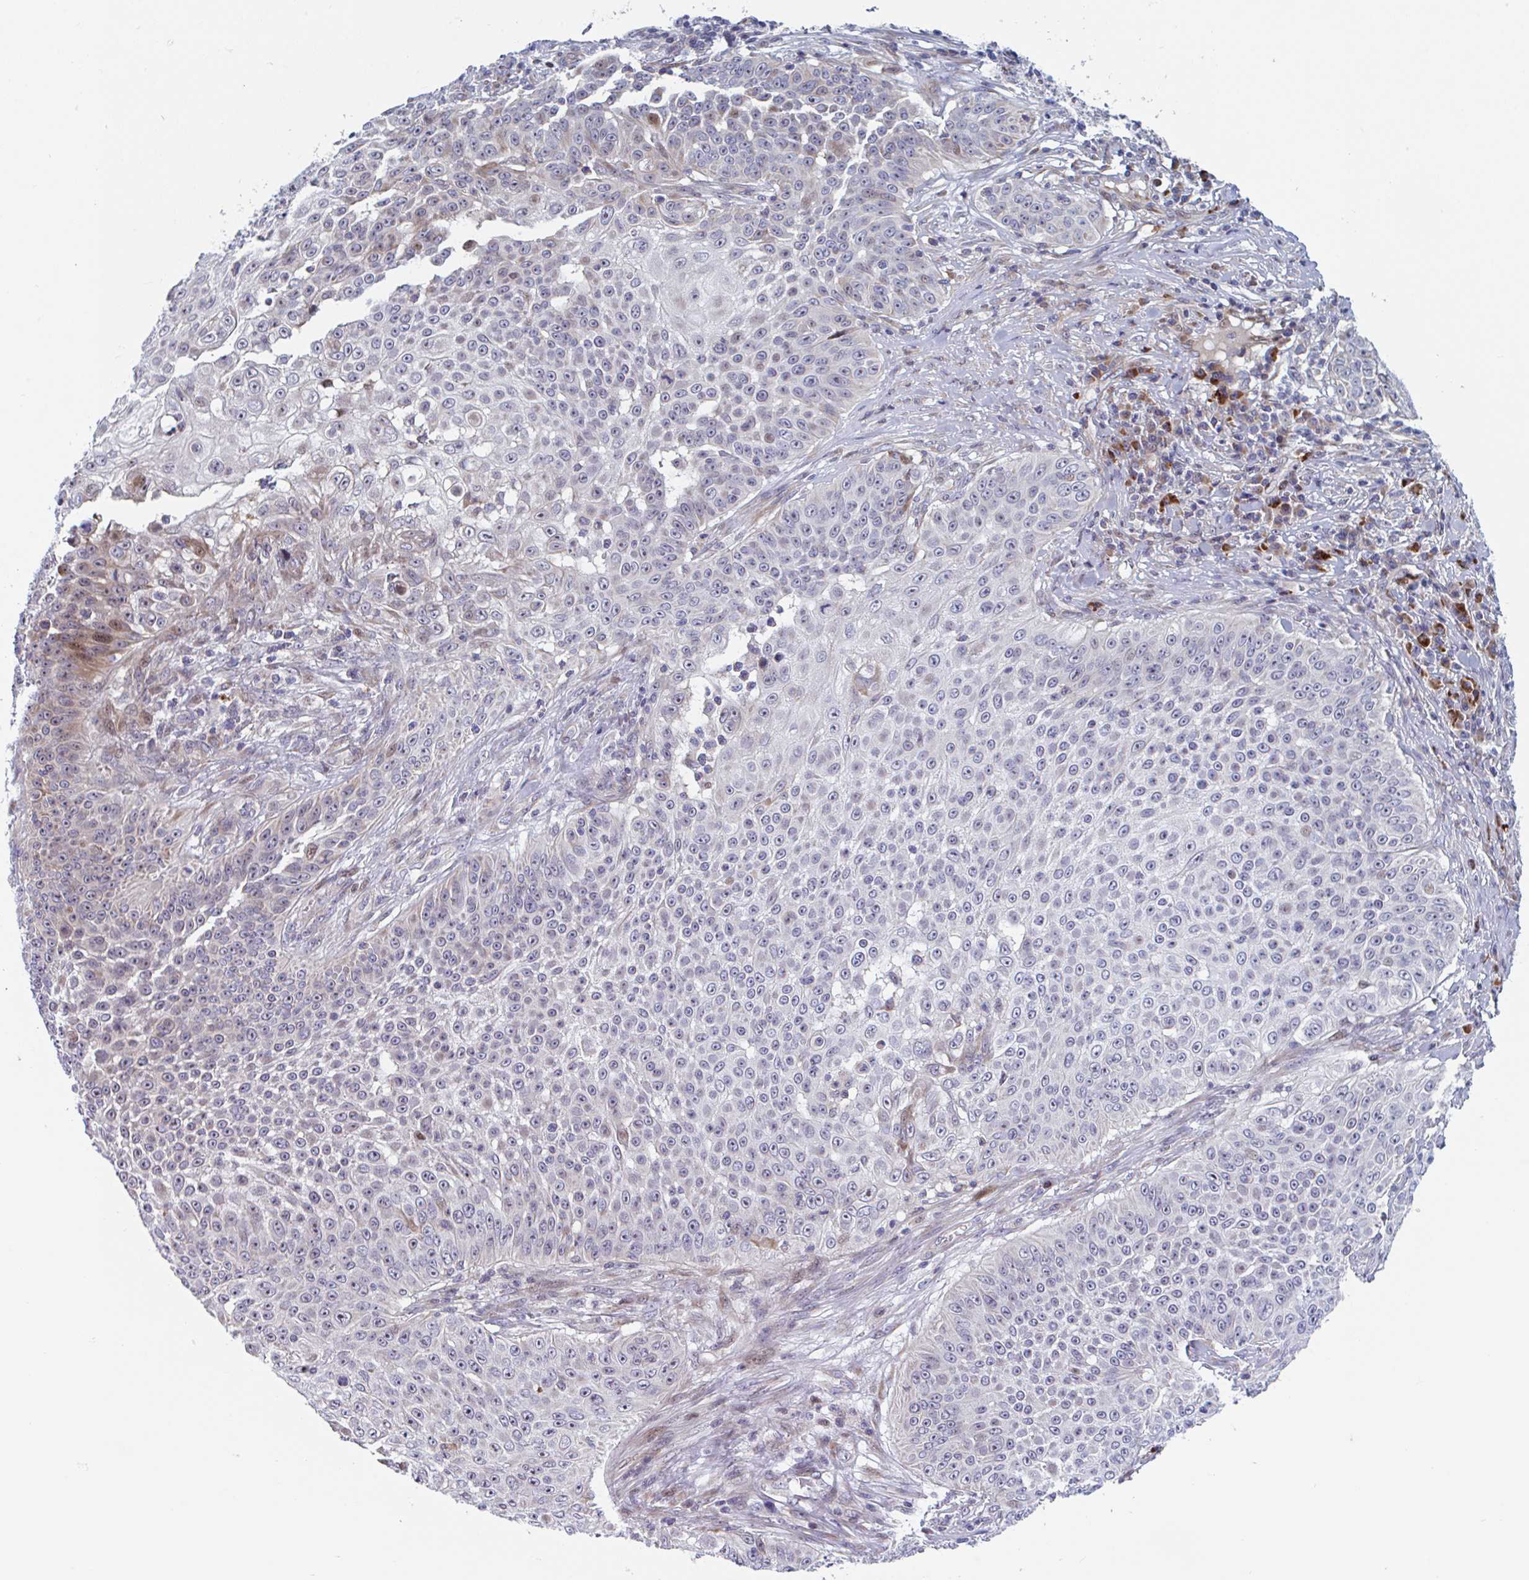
{"staining": {"intensity": "weak", "quantity": "<25%", "location": "cytoplasmic/membranous,nuclear"}, "tissue": "skin cancer", "cell_type": "Tumor cells", "image_type": "cancer", "snomed": [{"axis": "morphology", "description": "Squamous cell carcinoma, NOS"}, {"axis": "topography", "description": "Skin"}], "caption": "IHC of skin cancer (squamous cell carcinoma) demonstrates no expression in tumor cells.", "gene": "DUXA", "patient": {"sex": "male", "age": 24}}